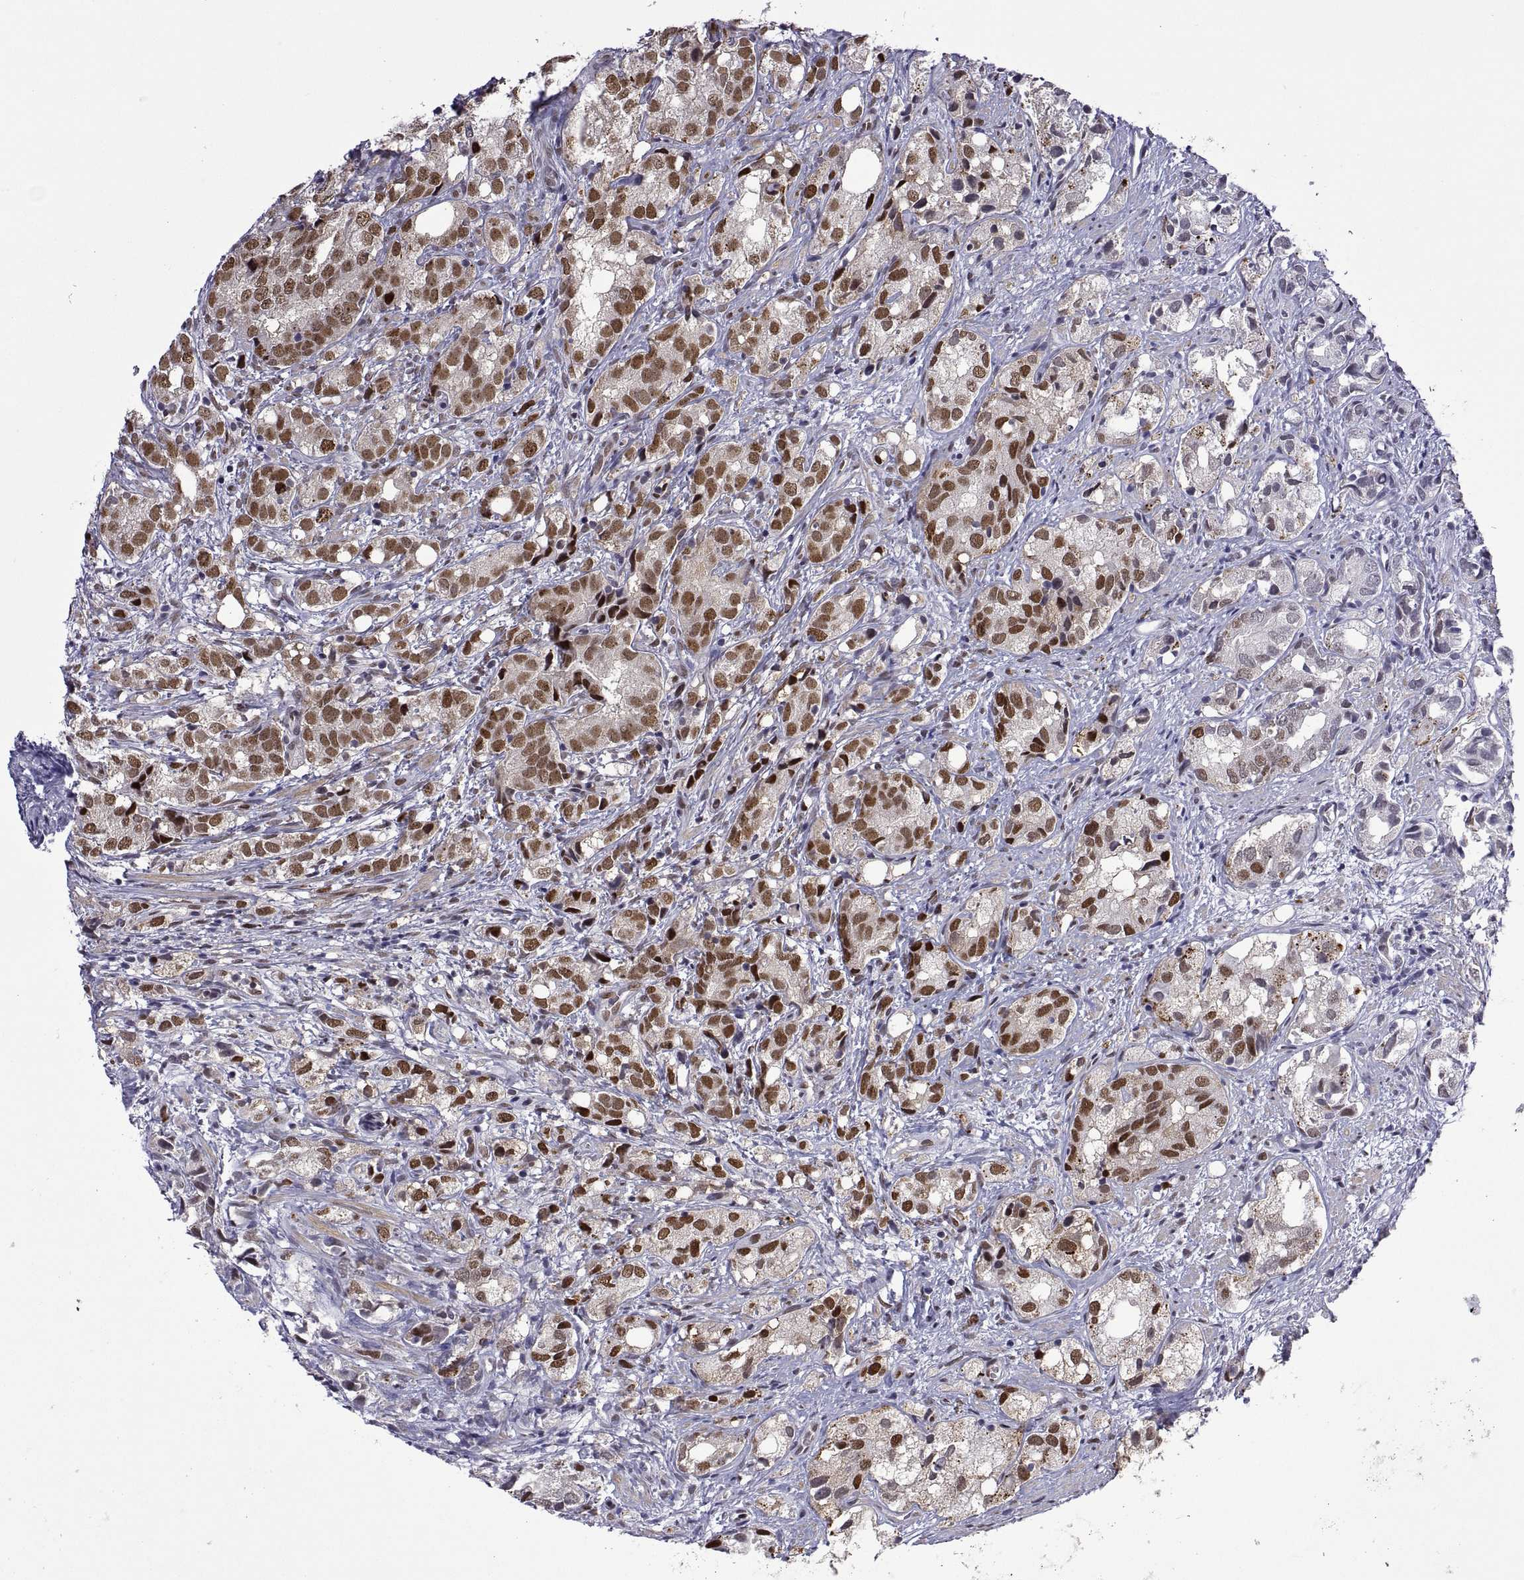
{"staining": {"intensity": "moderate", "quantity": ">75%", "location": "nuclear"}, "tissue": "prostate cancer", "cell_type": "Tumor cells", "image_type": "cancer", "snomed": [{"axis": "morphology", "description": "Adenocarcinoma, High grade"}, {"axis": "topography", "description": "Prostate"}], "caption": "Immunohistochemical staining of prostate adenocarcinoma (high-grade) shows medium levels of moderate nuclear protein positivity in approximately >75% of tumor cells.", "gene": "NR4A1", "patient": {"sex": "male", "age": 82}}